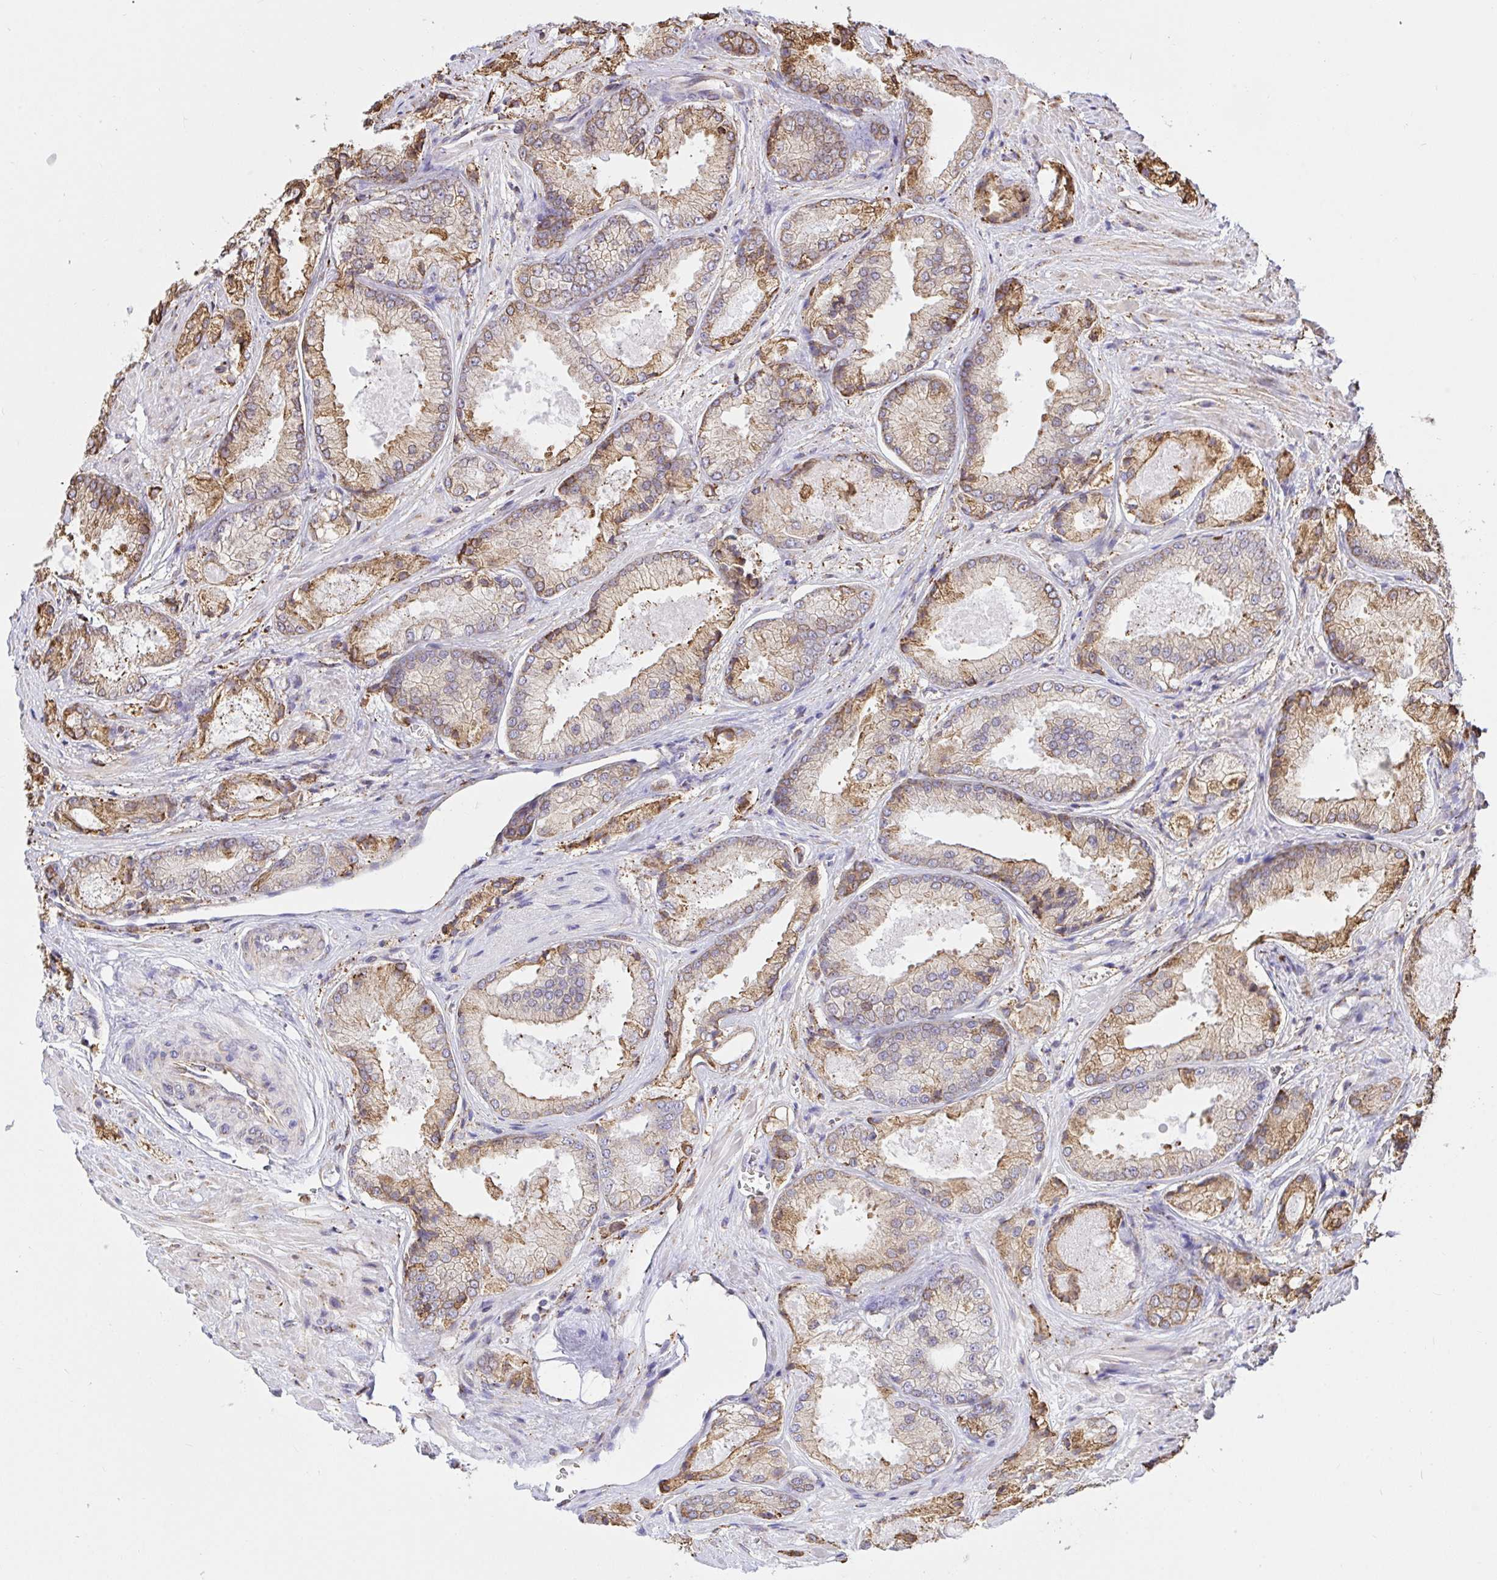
{"staining": {"intensity": "moderate", "quantity": "25%-75%", "location": "cytoplasmic/membranous"}, "tissue": "prostate cancer", "cell_type": "Tumor cells", "image_type": "cancer", "snomed": [{"axis": "morphology", "description": "Adenocarcinoma, High grade"}, {"axis": "topography", "description": "Prostate"}], "caption": "Tumor cells display medium levels of moderate cytoplasmic/membranous staining in about 25%-75% of cells in high-grade adenocarcinoma (prostate). Immunohistochemistry stains the protein in brown and the nuclei are stained blue.", "gene": "CLGN", "patient": {"sex": "male", "age": 68}}